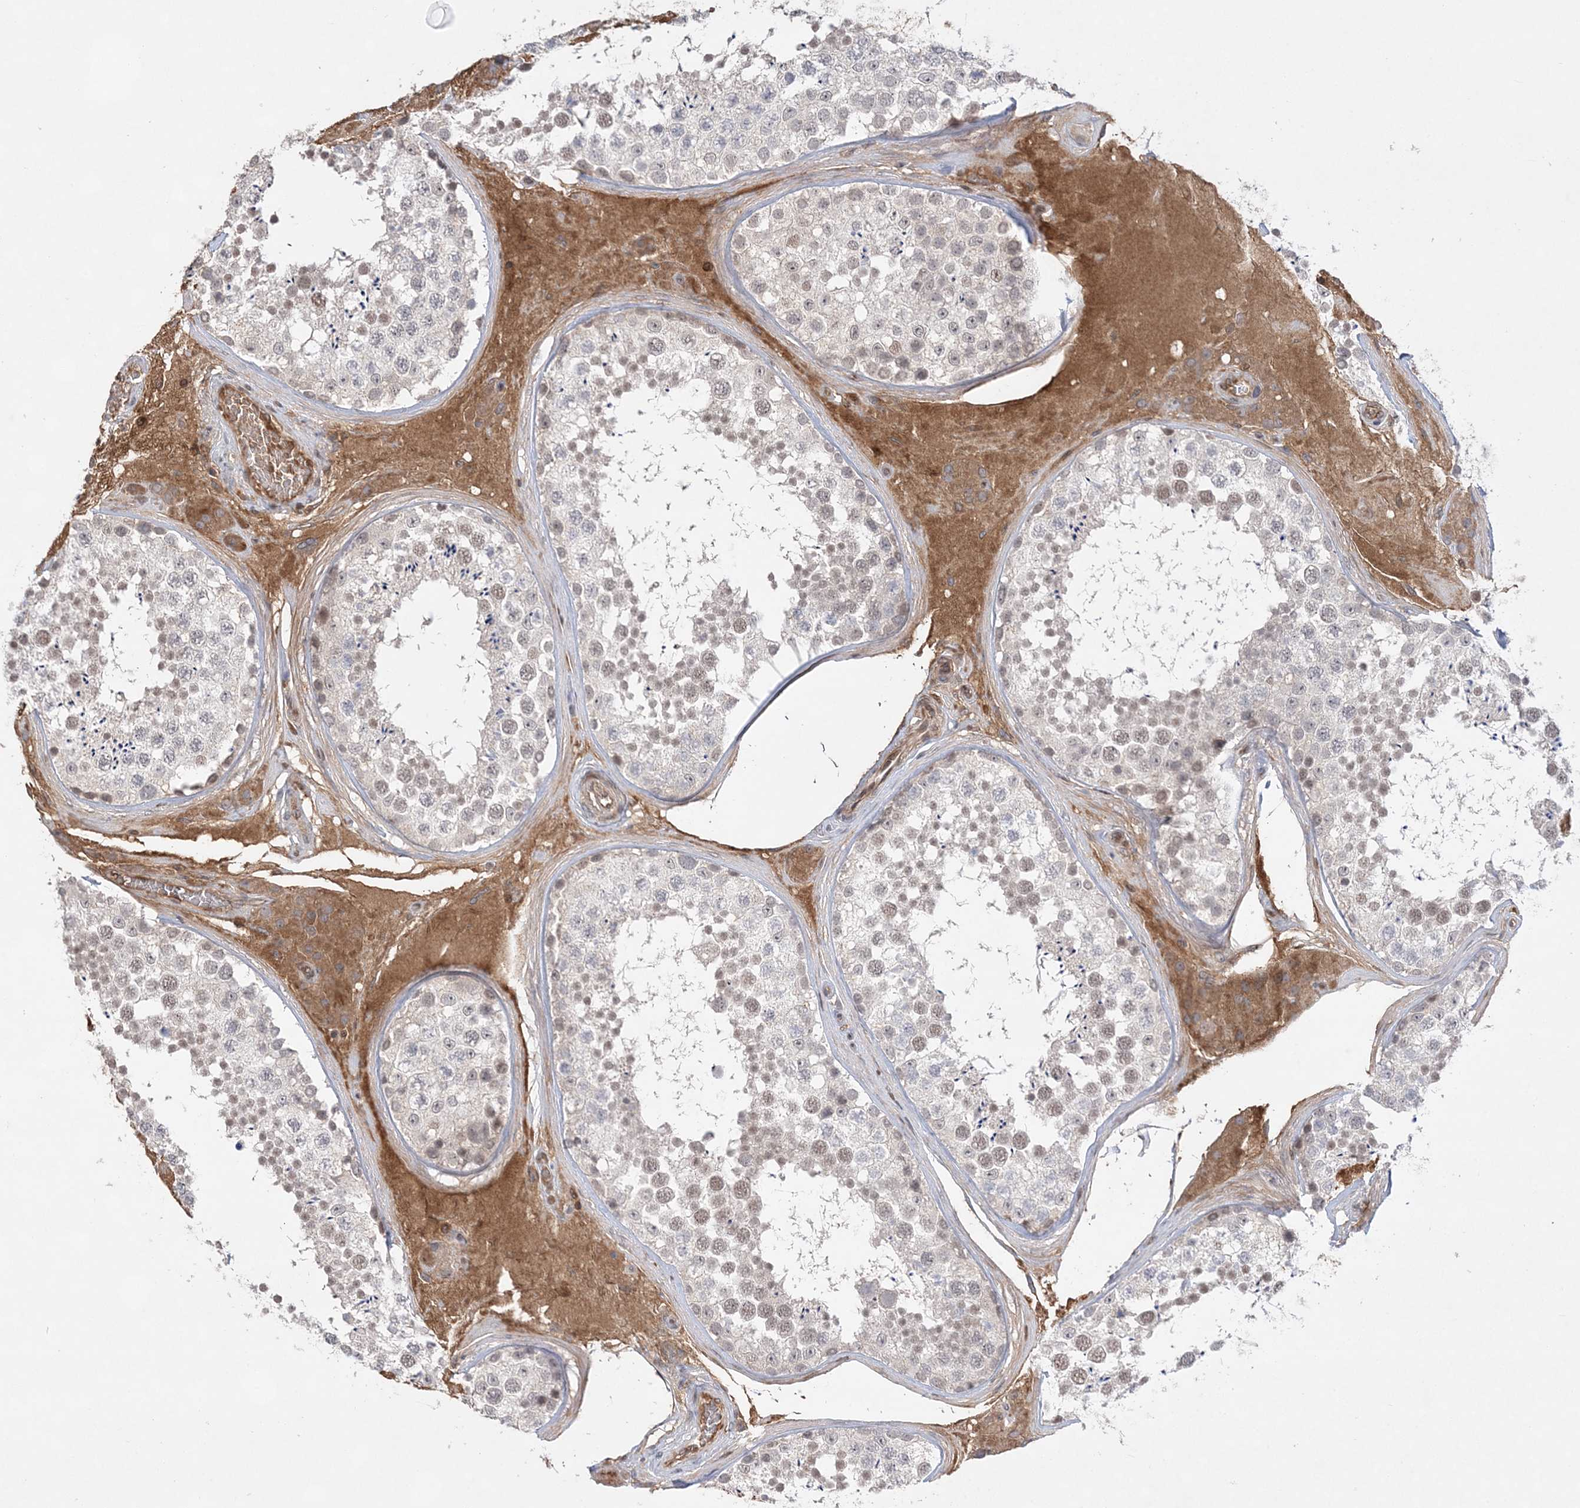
{"staining": {"intensity": "weak", "quantity": "25%-75%", "location": "nuclear"}, "tissue": "testis", "cell_type": "Cells in seminiferous ducts", "image_type": "normal", "snomed": [{"axis": "morphology", "description": "Normal tissue, NOS"}, {"axis": "topography", "description": "Testis"}], "caption": "IHC micrograph of benign testis stained for a protein (brown), which demonstrates low levels of weak nuclear expression in about 25%-75% of cells in seminiferous ducts.", "gene": "TMEM132B", "patient": {"sex": "male", "age": 46}}